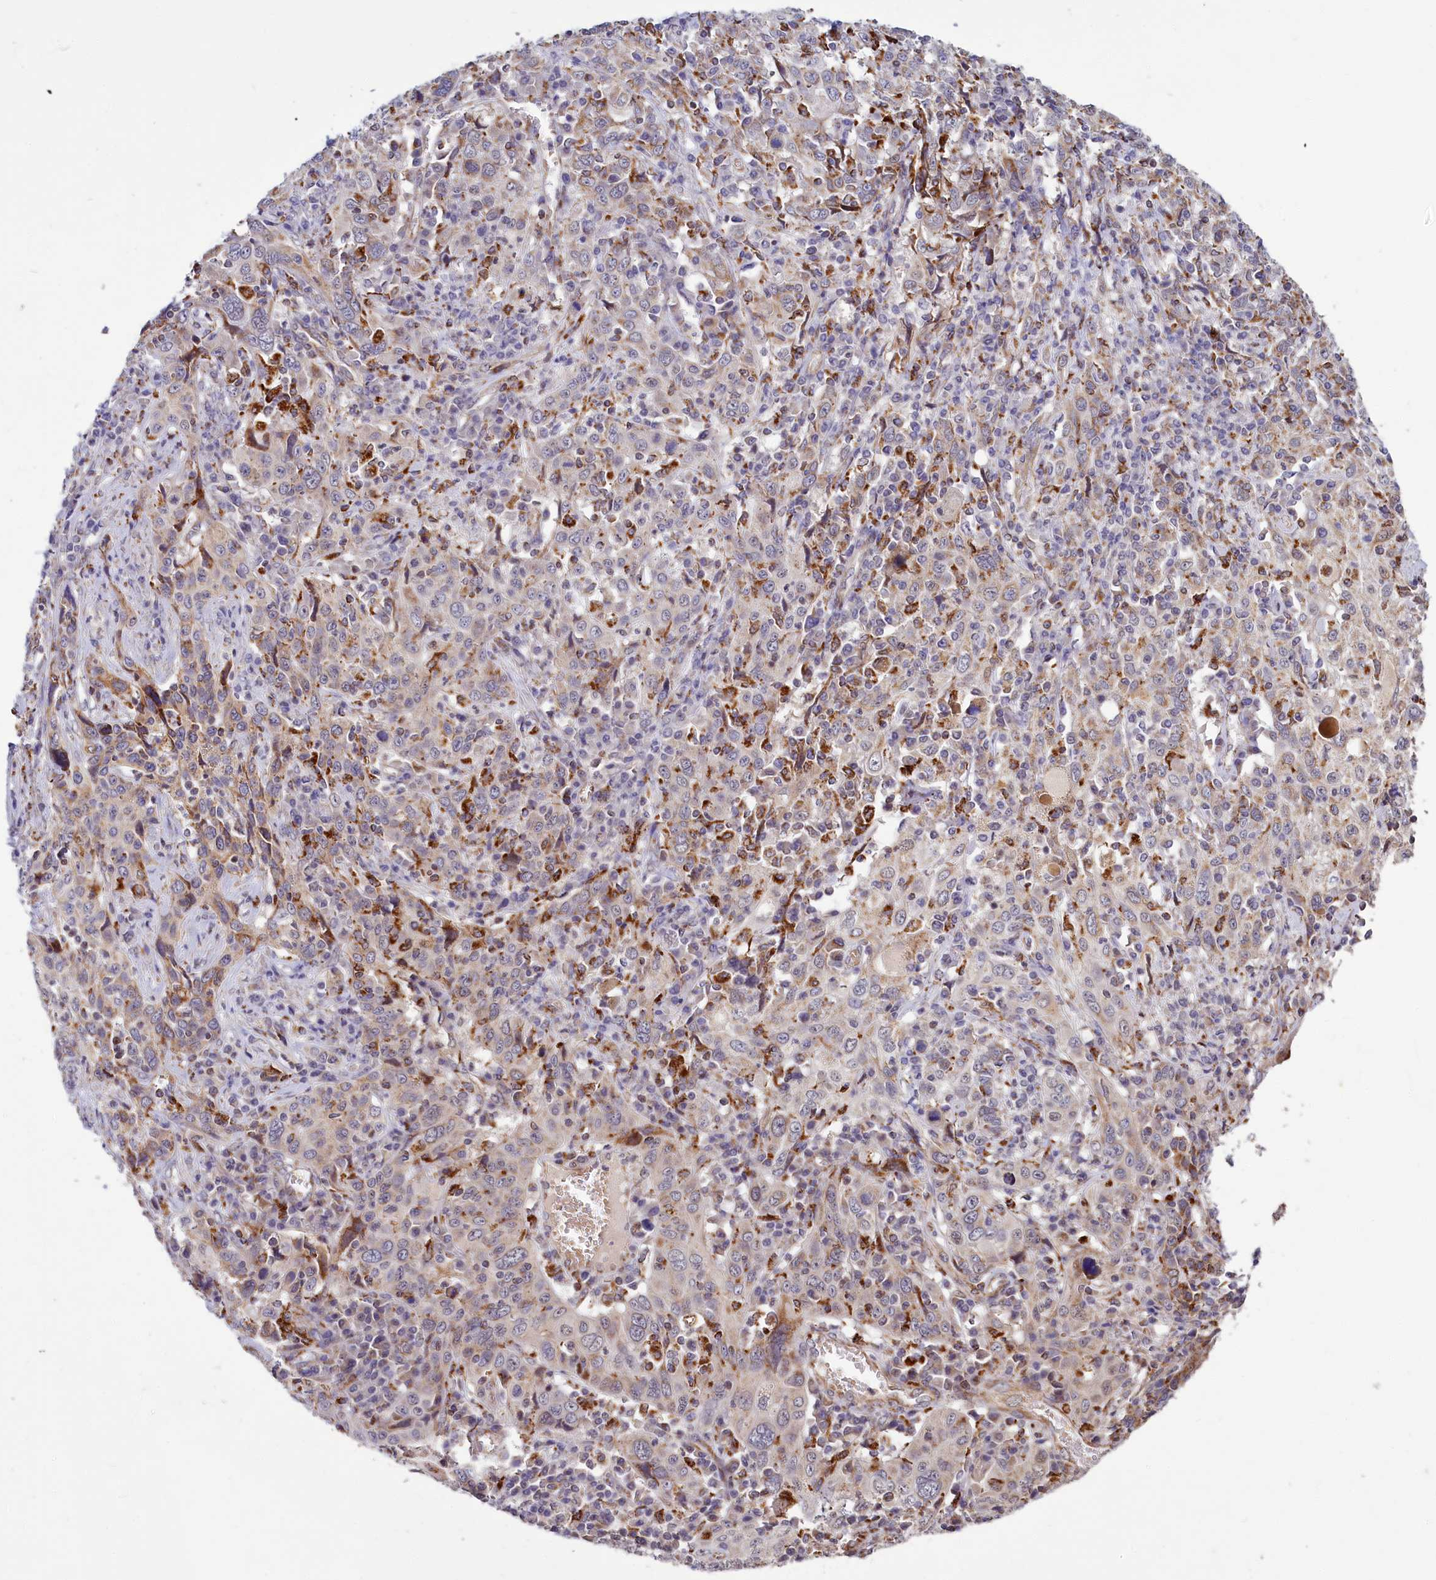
{"staining": {"intensity": "negative", "quantity": "none", "location": "none"}, "tissue": "cervical cancer", "cell_type": "Tumor cells", "image_type": "cancer", "snomed": [{"axis": "morphology", "description": "Squamous cell carcinoma, NOS"}, {"axis": "topography", "description": "Cervix"}], "caption": "A high-resolution image shows IHC staining of cervical squamous cell carcinoma, which demonstrates no significant positivity in tumor cells. Brightfield microscopy of immunohistochemistry stained with DAB (brown) and hematoxylin (blue), captured at high magnification.", "gene": "DYNC2H1", "patient": {"sex": "female", "age": 46}}